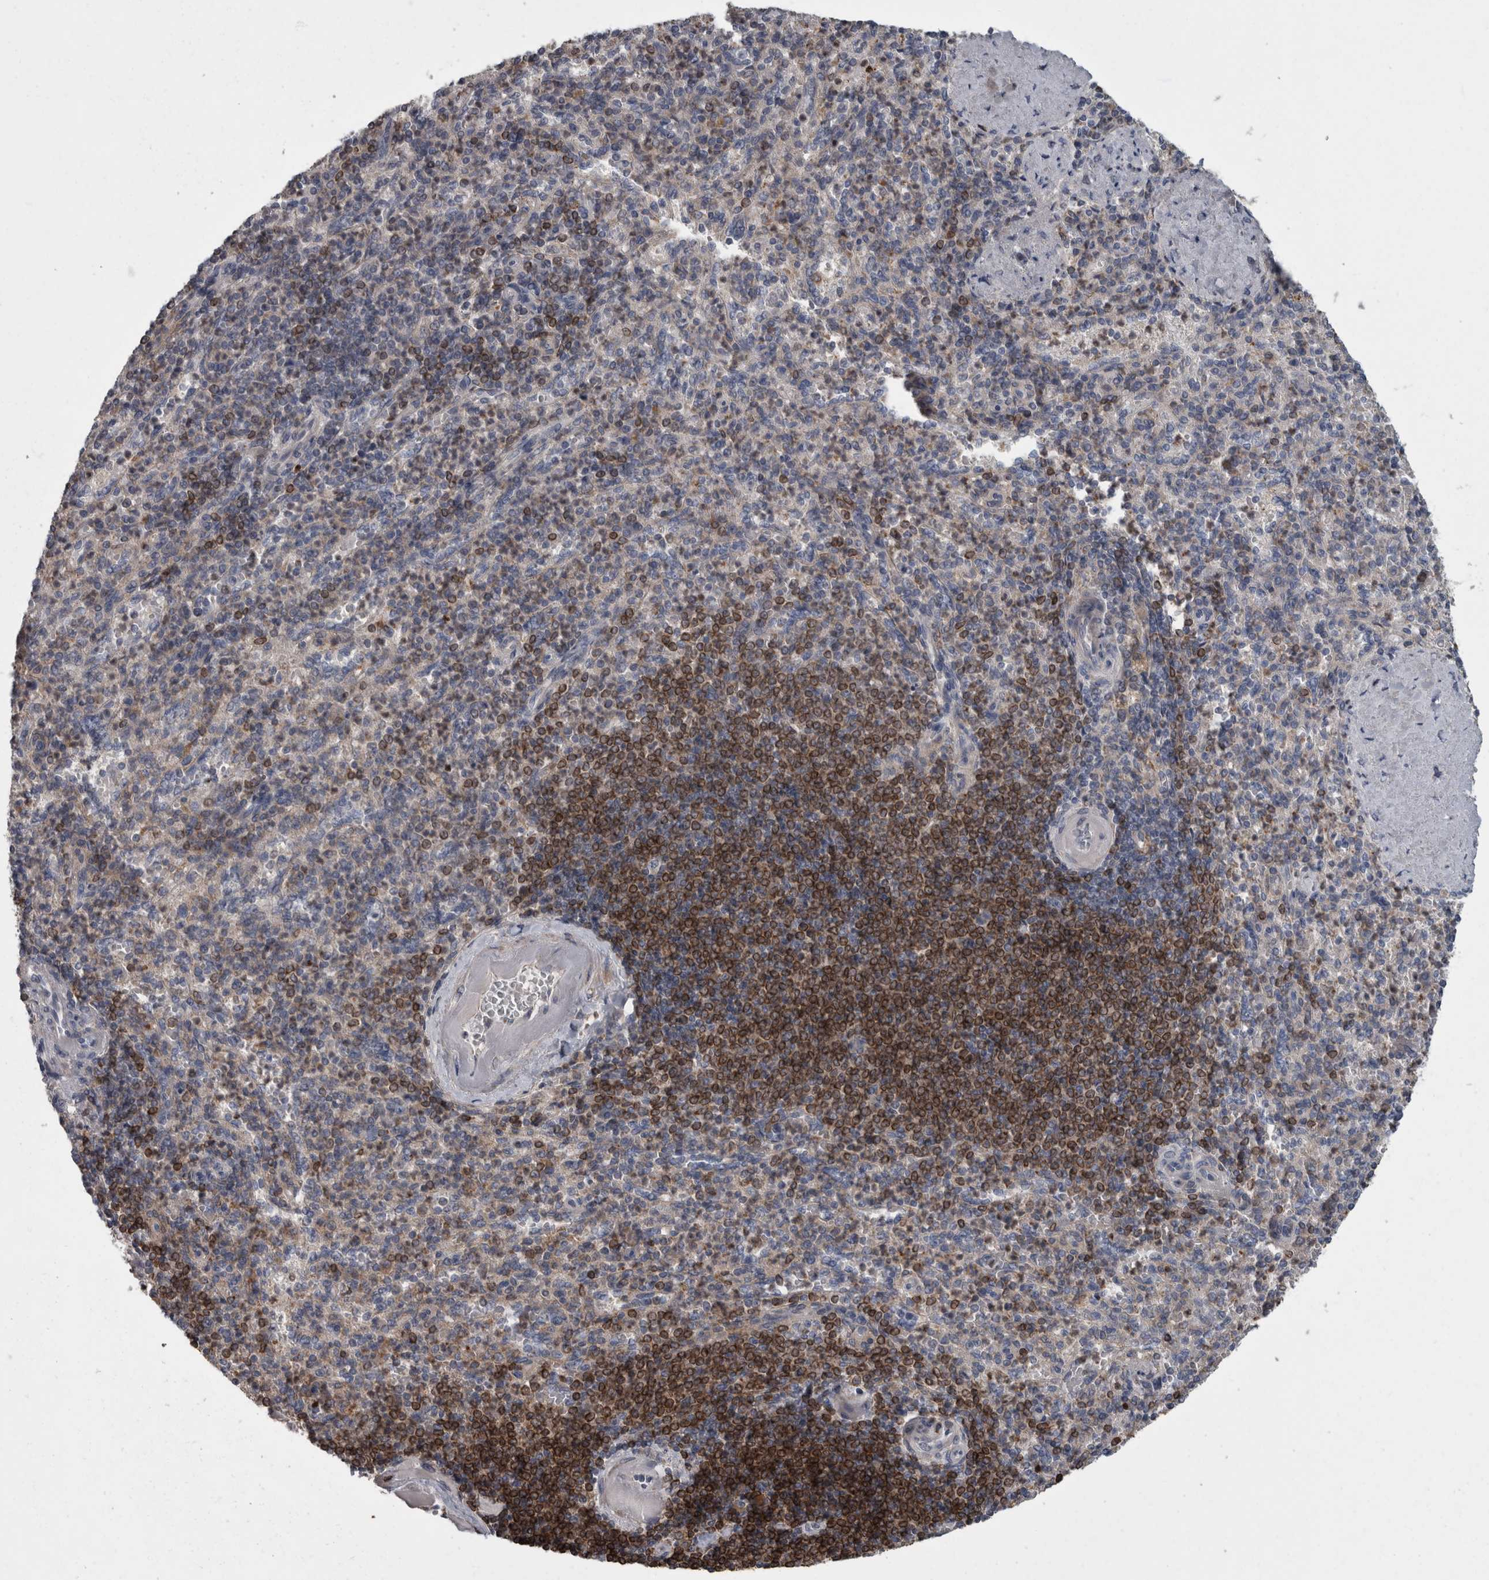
{"staining": {"intensity": "moderate", "quantity": "<25%", "location": "cytoplasmic/membranous"}, "tissue": "spleen", "cell_type": "Cells in red pulp", "image_type": "normal", "snomed": [{"axis": "morphology", "description": "Normal tissue, NOS"}, {"axis": "topography", "description": "Spleen"}], "caption": "The micrograph reveals staining of unremarkable spleen, revealing moderate cytoplasmic/membranous protein positivity (brown color) within cells in red pulp.", "gene": "PPP1R3C", "patient": {"sex": "female", "age": 74}}